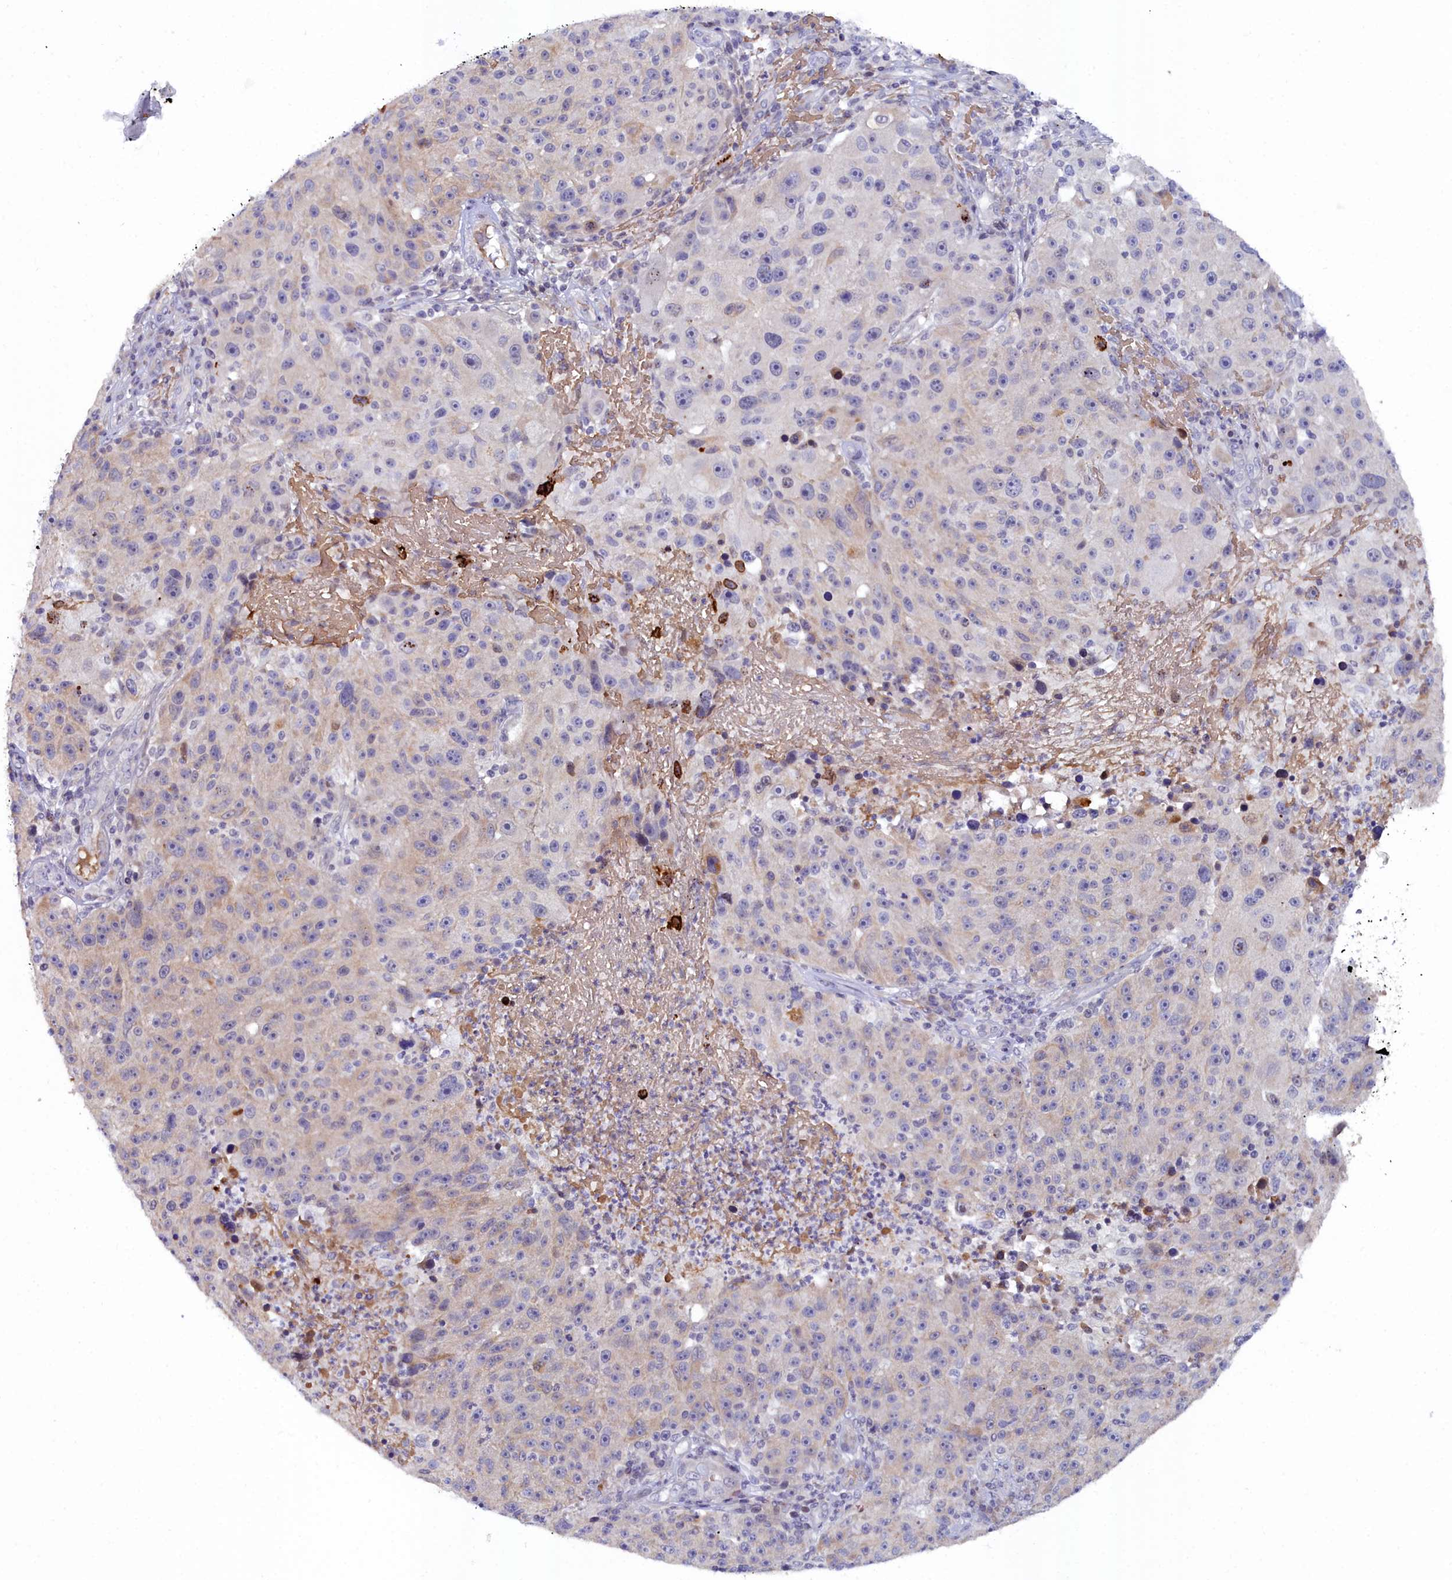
{"staining": {"intensity": "weak", "quantity": "<25%", "location": "cytoplasmic/membranous"}, "tissue": "melanoma", "cell_type": "Tumor cells", "image_type": "cancer", "snomed": [{"axis": "morphology", "description": "Malignant melanoma, NOS"}, {"axis": "topography", "description": "Skin"}], "caption": "DAB immunohistochemical staining of melanoma reveals no significant positivity in tumor cells.", "gene": "KCTD18", "patient": {"sex": "male", "age": 53}}